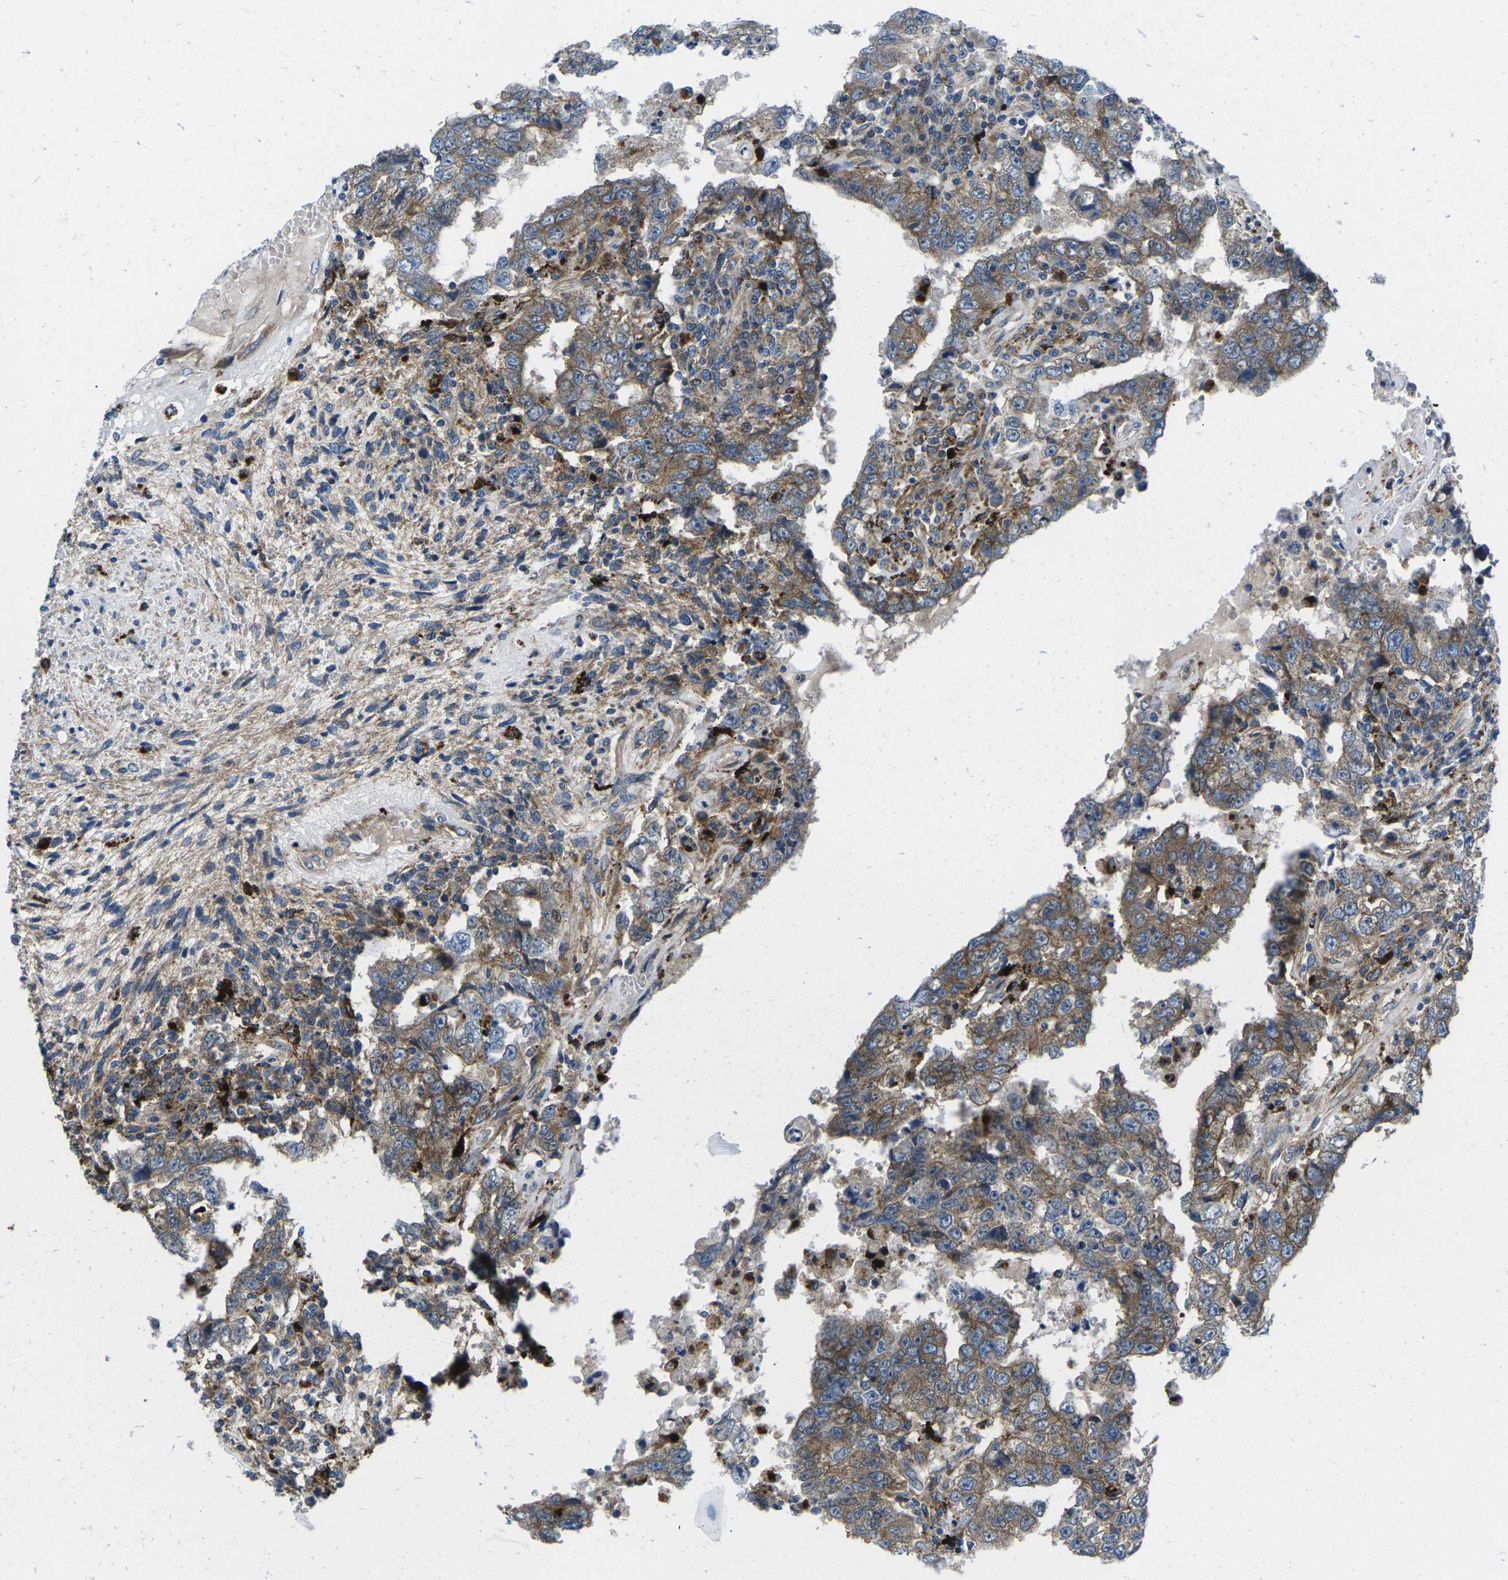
{"staining": {"intensity": "weak", "quantity": "25%-75%", "location": "cytoplasmic/membranous"}, "tissue": "testis cancer", "cell_type": "Tumor cells", "image_type": "cancer", "snomed": [{"axis": "morphology", "description": "Carcinoma, Embryonal, NOS"}, {"axis": "topography", "description": "Testis"}], "caption": "This histopathology image displays testis cancer (embryonal carcinoma) stained with immunohistochemistry (IHC) to label a protein in brown. The cytoplasmic/membranous of tumor cells show weak positivity for the protein. Nuclei are counter-stained blue.", "gene": "DLG1", "patient": {"sex": "male", "age": 26}}